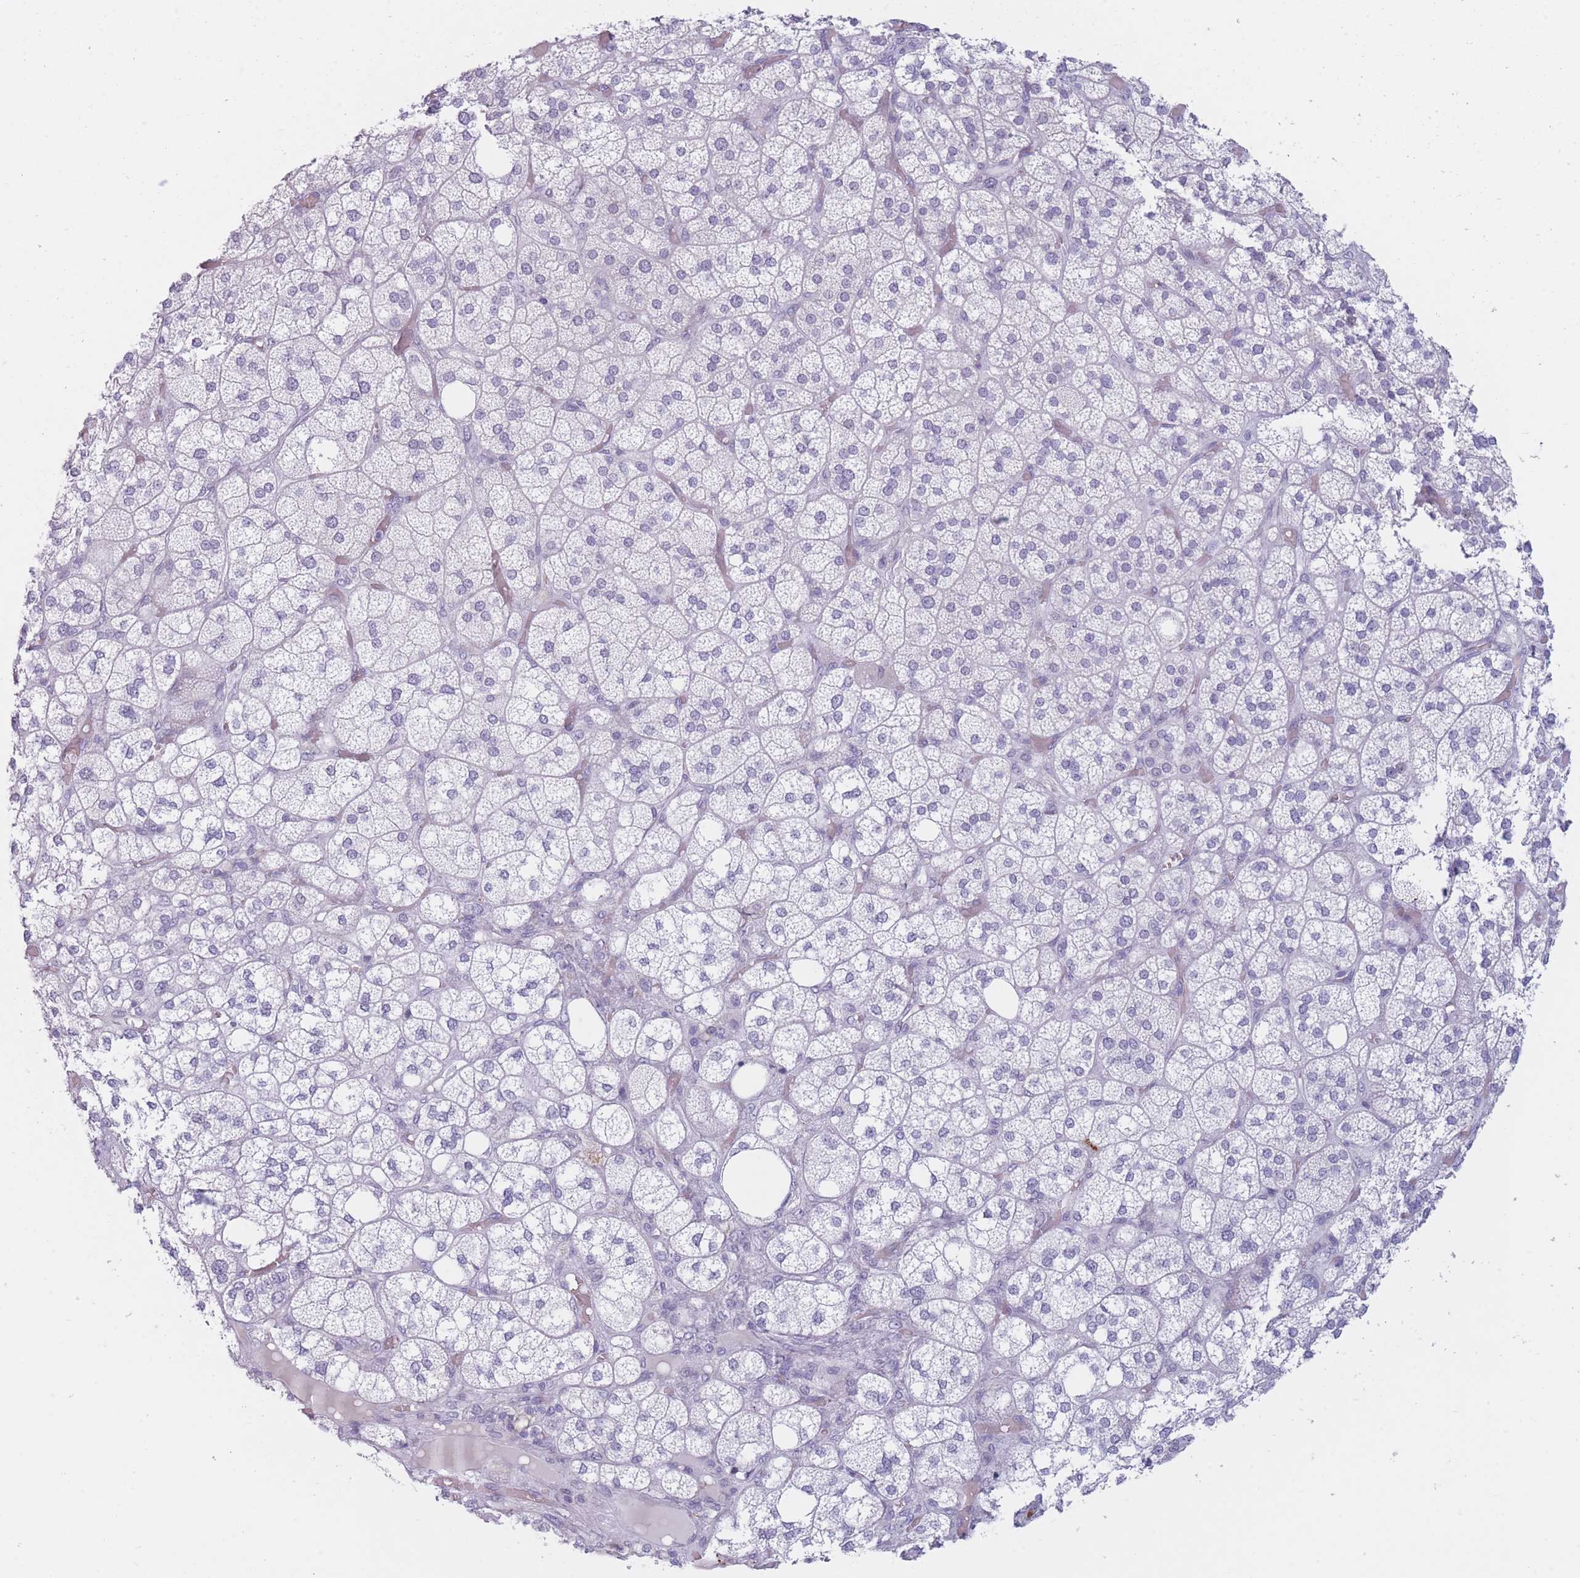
{"staining": {"intensity": "negative", "quantity": "none", "location": "none"}, "tissue": "adrenal gland", "cell_type": "Glandular cells", "image_type": "normal", "snomed": [{"axis": "morphology", "description": "Normal tissue, NOS"}, {"axis": "topography", "description": "Adrenal gland"}], "caption": "Immunohistochemical staining of unremarkable human adrenal gland displays no significant positivity in glandular cells. Brightfield microscopy of immunohistochemistry stained with DAB (3,3'-diaminobenzidine) (brown) and hematoxylin (blue), captured at high magnification.", "gene": "PLEKHG2", "patient": {"sex": "male", "age": 61}}